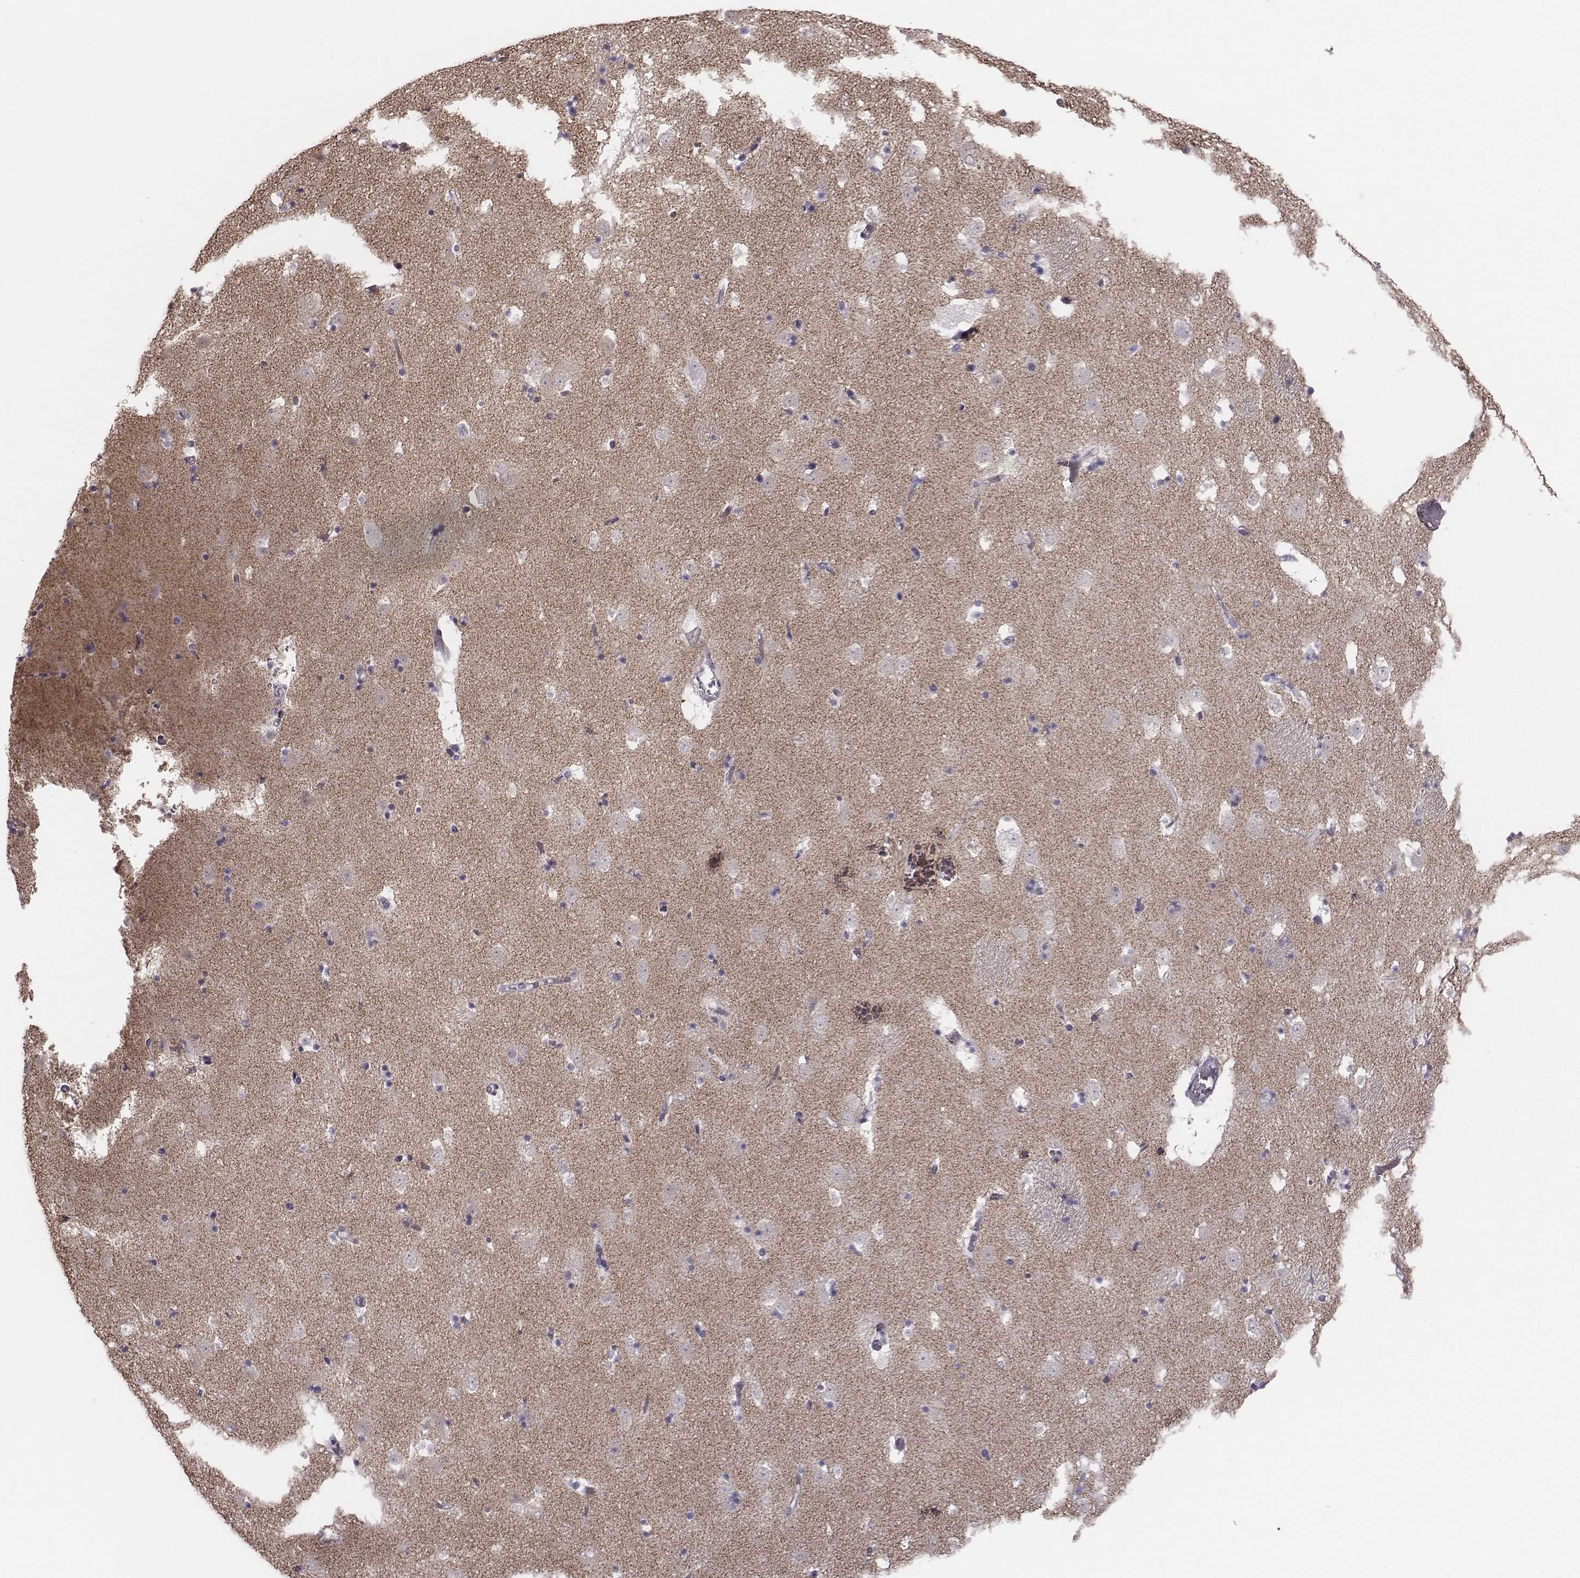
{"staining": {"intensity": "negative", "quantity": "none", "location": "none"}, "tissue": "caudate", "cell_type": "Glial cells", "image_type": "normal", "snomed": [{"axis": "morphology", "description": "Normal tissue, NOS"}, {"axis": "topography", "description": "Lateral ventricle wall"}], "caption": "This image is of normal caudate stained with IHC to label a protein in brown with the nuclei are counter-stained blue. There is no positivity in glial cells. (DAB immunohistochemistry visualized using brightfield microscopy, high magnification).", "gene": "CACNG4", "patient": {"sex": "female", "age": 42}}